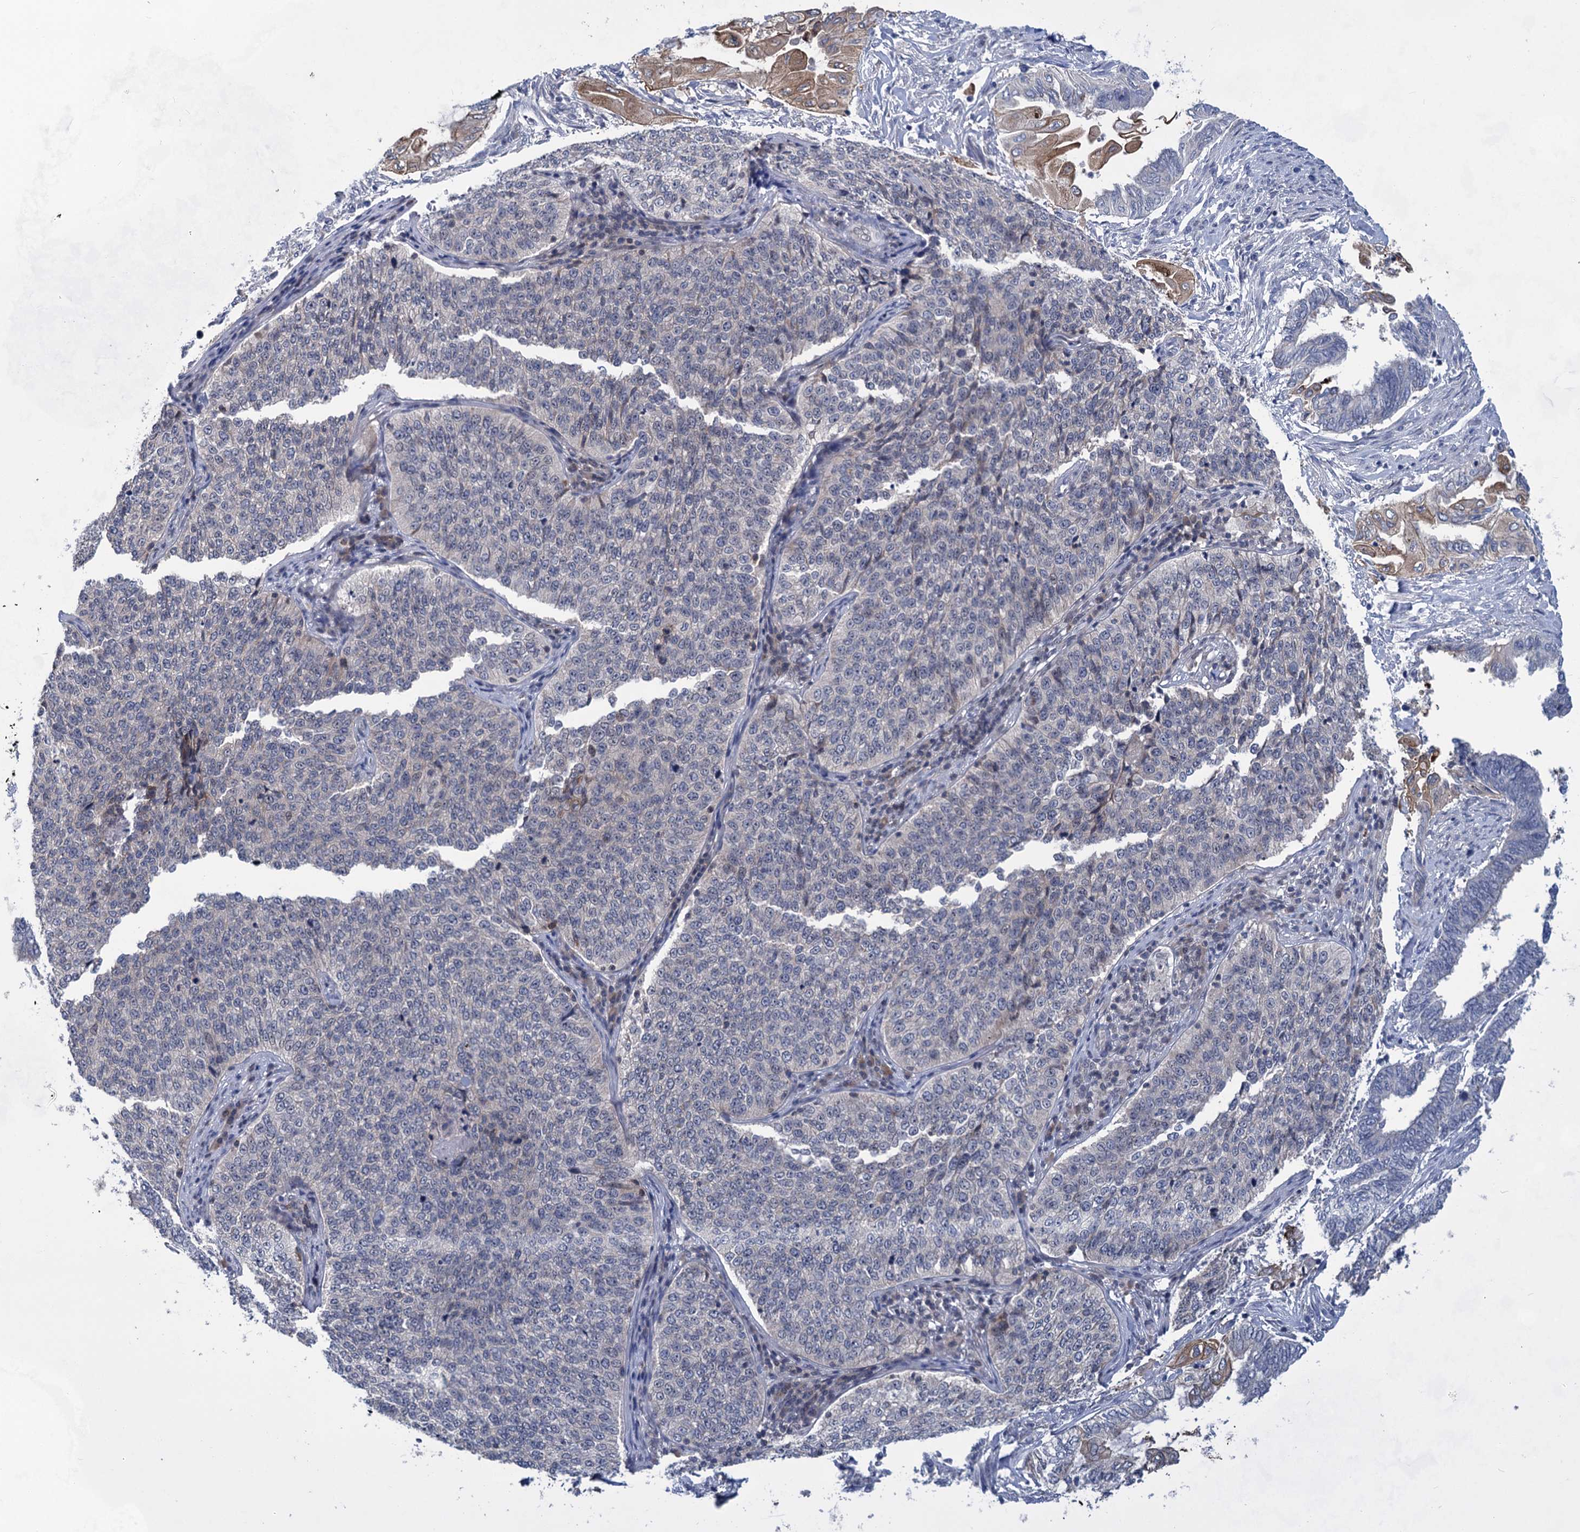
{"staining": {"intensity": "negative", "quantity": "none", "location": "none"}, "tissue": "cervical cancer", "cell_type": "Tumor cells", "image_type": "cancer", "snomed": [{"axis": "morphology", "description": "Squamous cell carcinoma, NOS"}, {"axis": "topography", "description": "Cervix"}], "caption": "Tumor cells show no significant protein expression in cervical cancer.", "gene": "TTC17", "patient": {"sex": "female", "age": 35}}